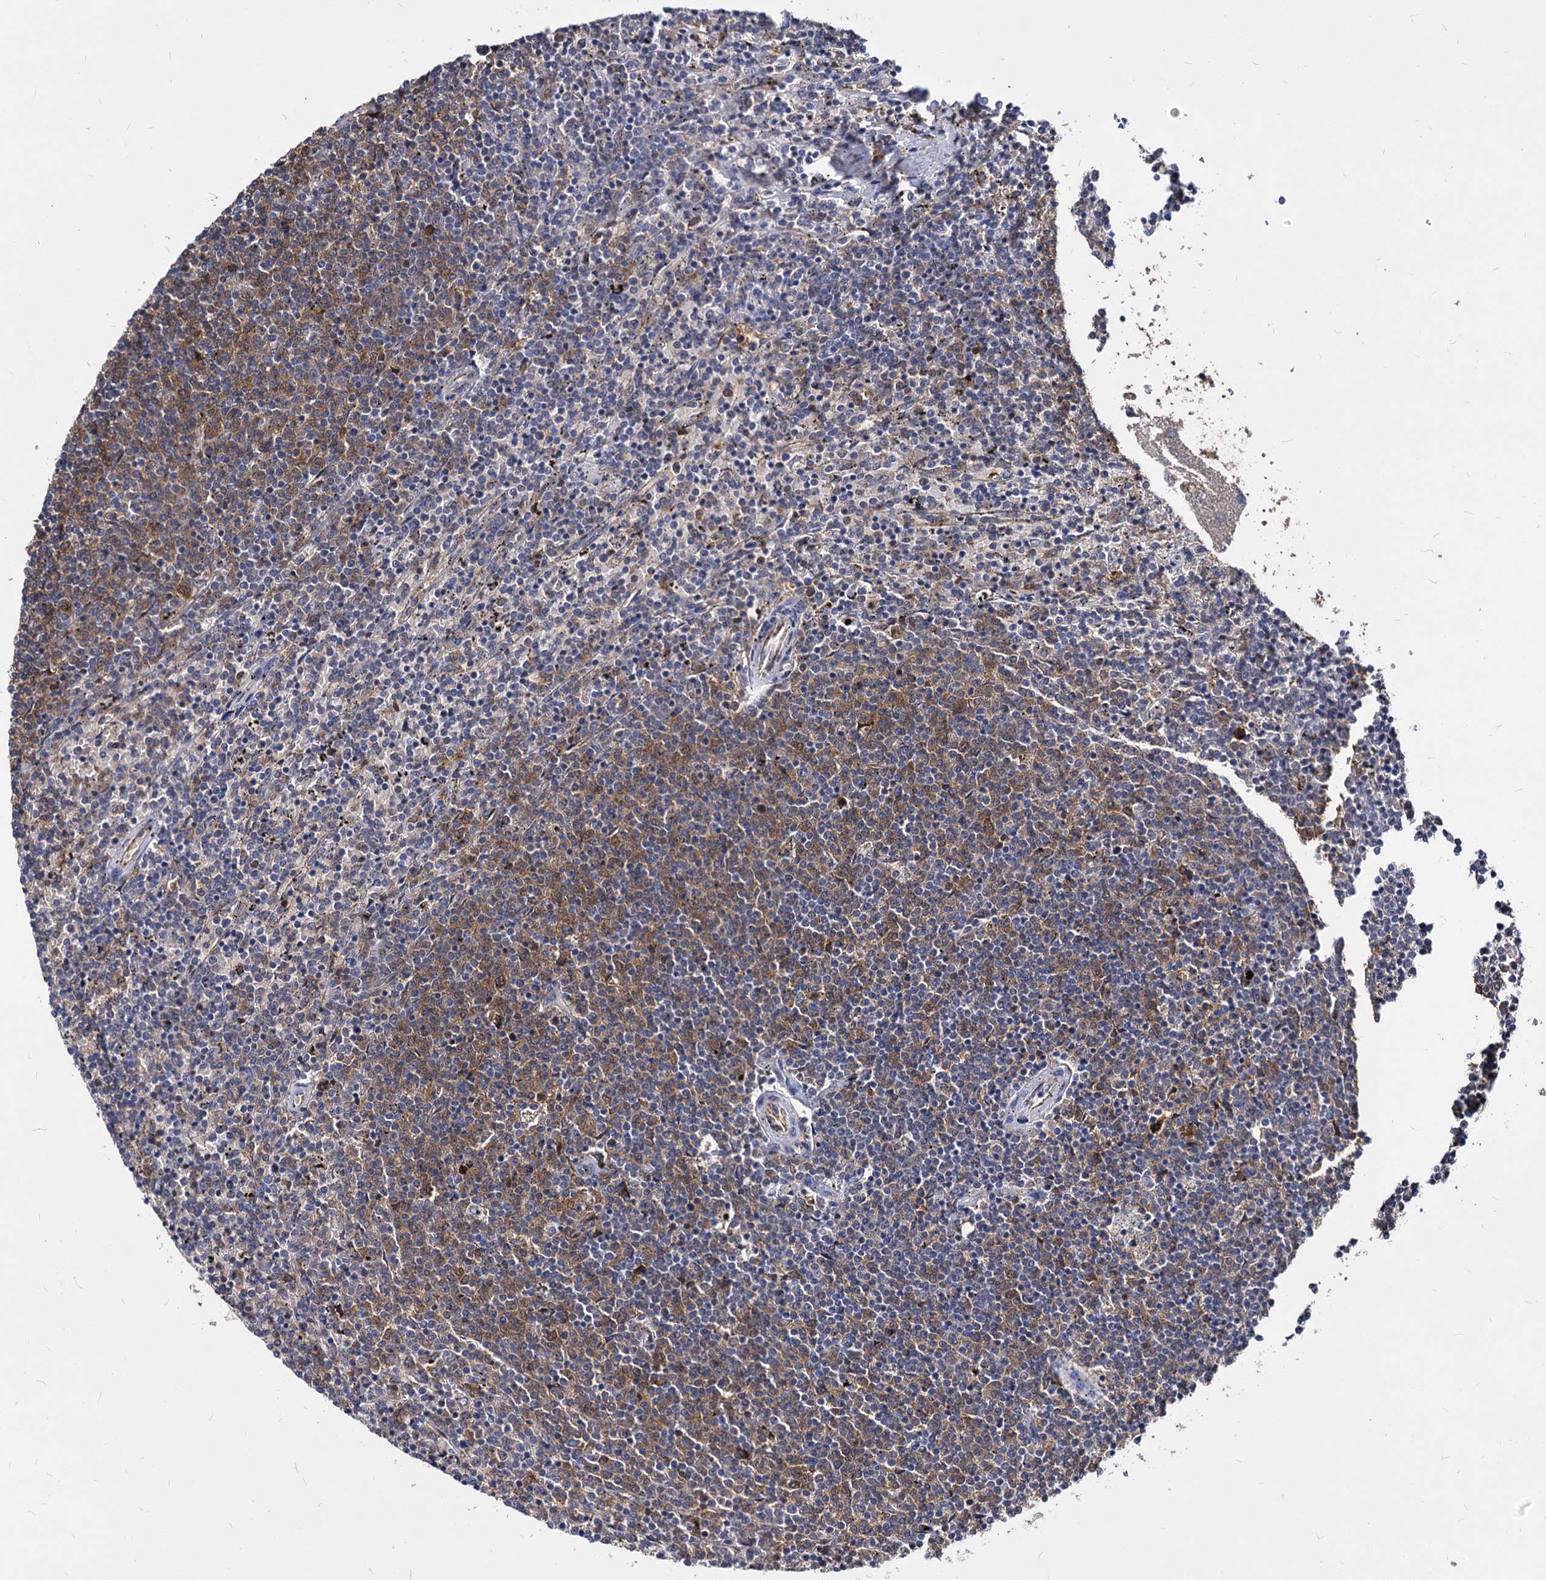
{"staining": {"intensity": "moderate", "quantity": "25%-75%", "location": "cytoplasmic/membranous,nuclear"}, "tissue": "lymphoma", "cell_type": "Tumor cells", "image_type": "cancer", "snomed": [{"axis": "morphology", "description": "Malignant lymphoma, non-Hodgkin's type, Low grade"}, {"axis": "topography", "description": "Spleen"}], "caption": "A high-resolution micrograph shows immunohistochemistry (IHC) staining of low-grade malignant lymphoma, non-Hodgkin's type, which exhibits moderate cytoplasmic/membranous and nuclear staining in about 25%-75% of tumor cells.", "gene": "NME1", "patient": {"sex": "female", "age": 50}}